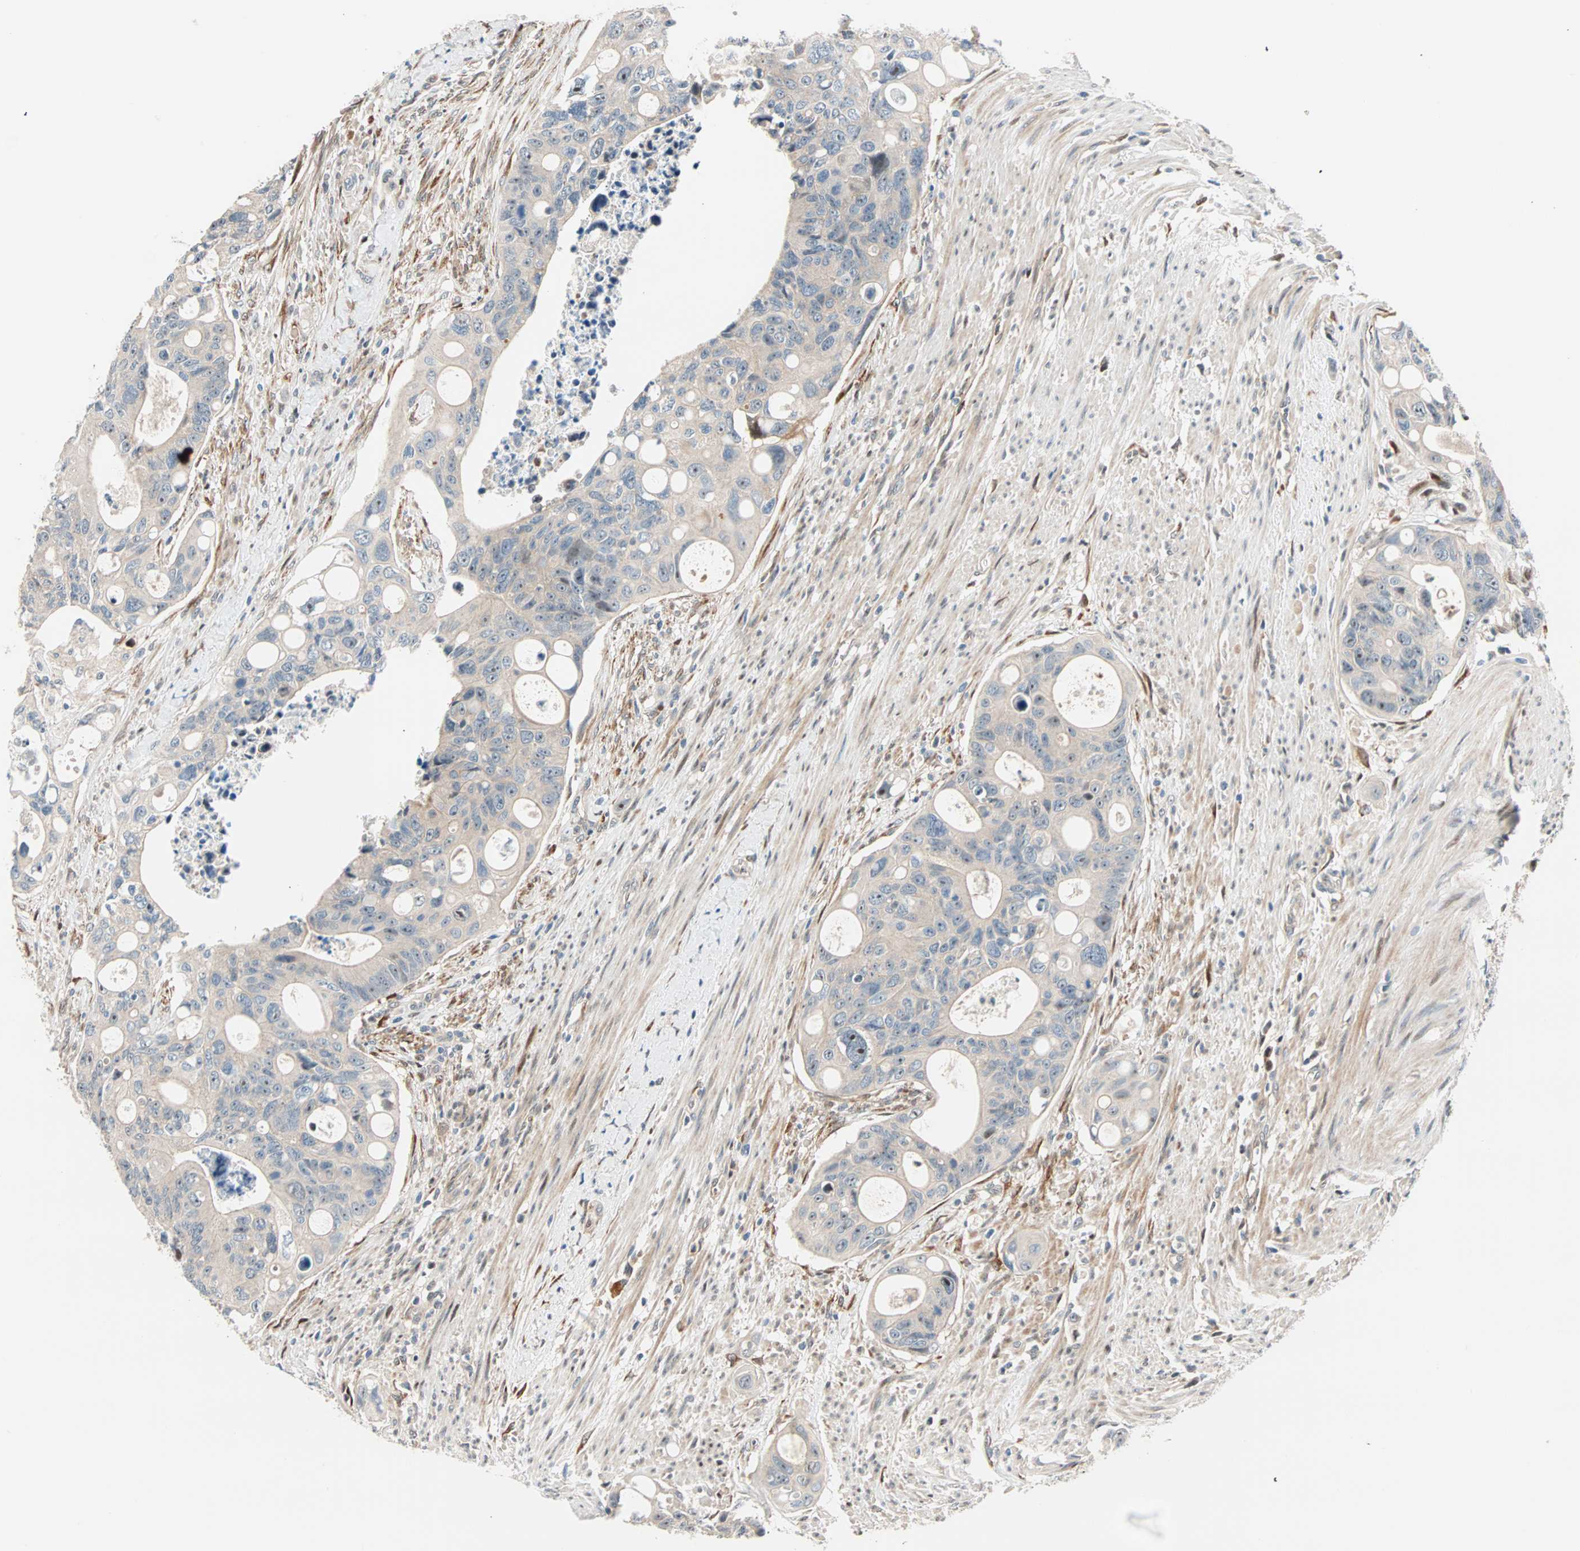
{"staining": {"intensity": "weak", "quantity": ">75%", "location": "cytoplasmic/membranous"}, "tissue": "colorectal cancer", "cell_type": "Tumor cells", "image_type": "cancer", "snomed": [{"axis": "morphology", "description": "Adenocarcinoma, NOS"}, {"axis": "topography", "description": "Colon"}], "caption": "A brown stain labels weak cytoplasmic/membranous positivity of a protein in human colorectal cancer tumor cells.", "gene": "HECW1", "patient": {"sex": "female", "age": 57}}